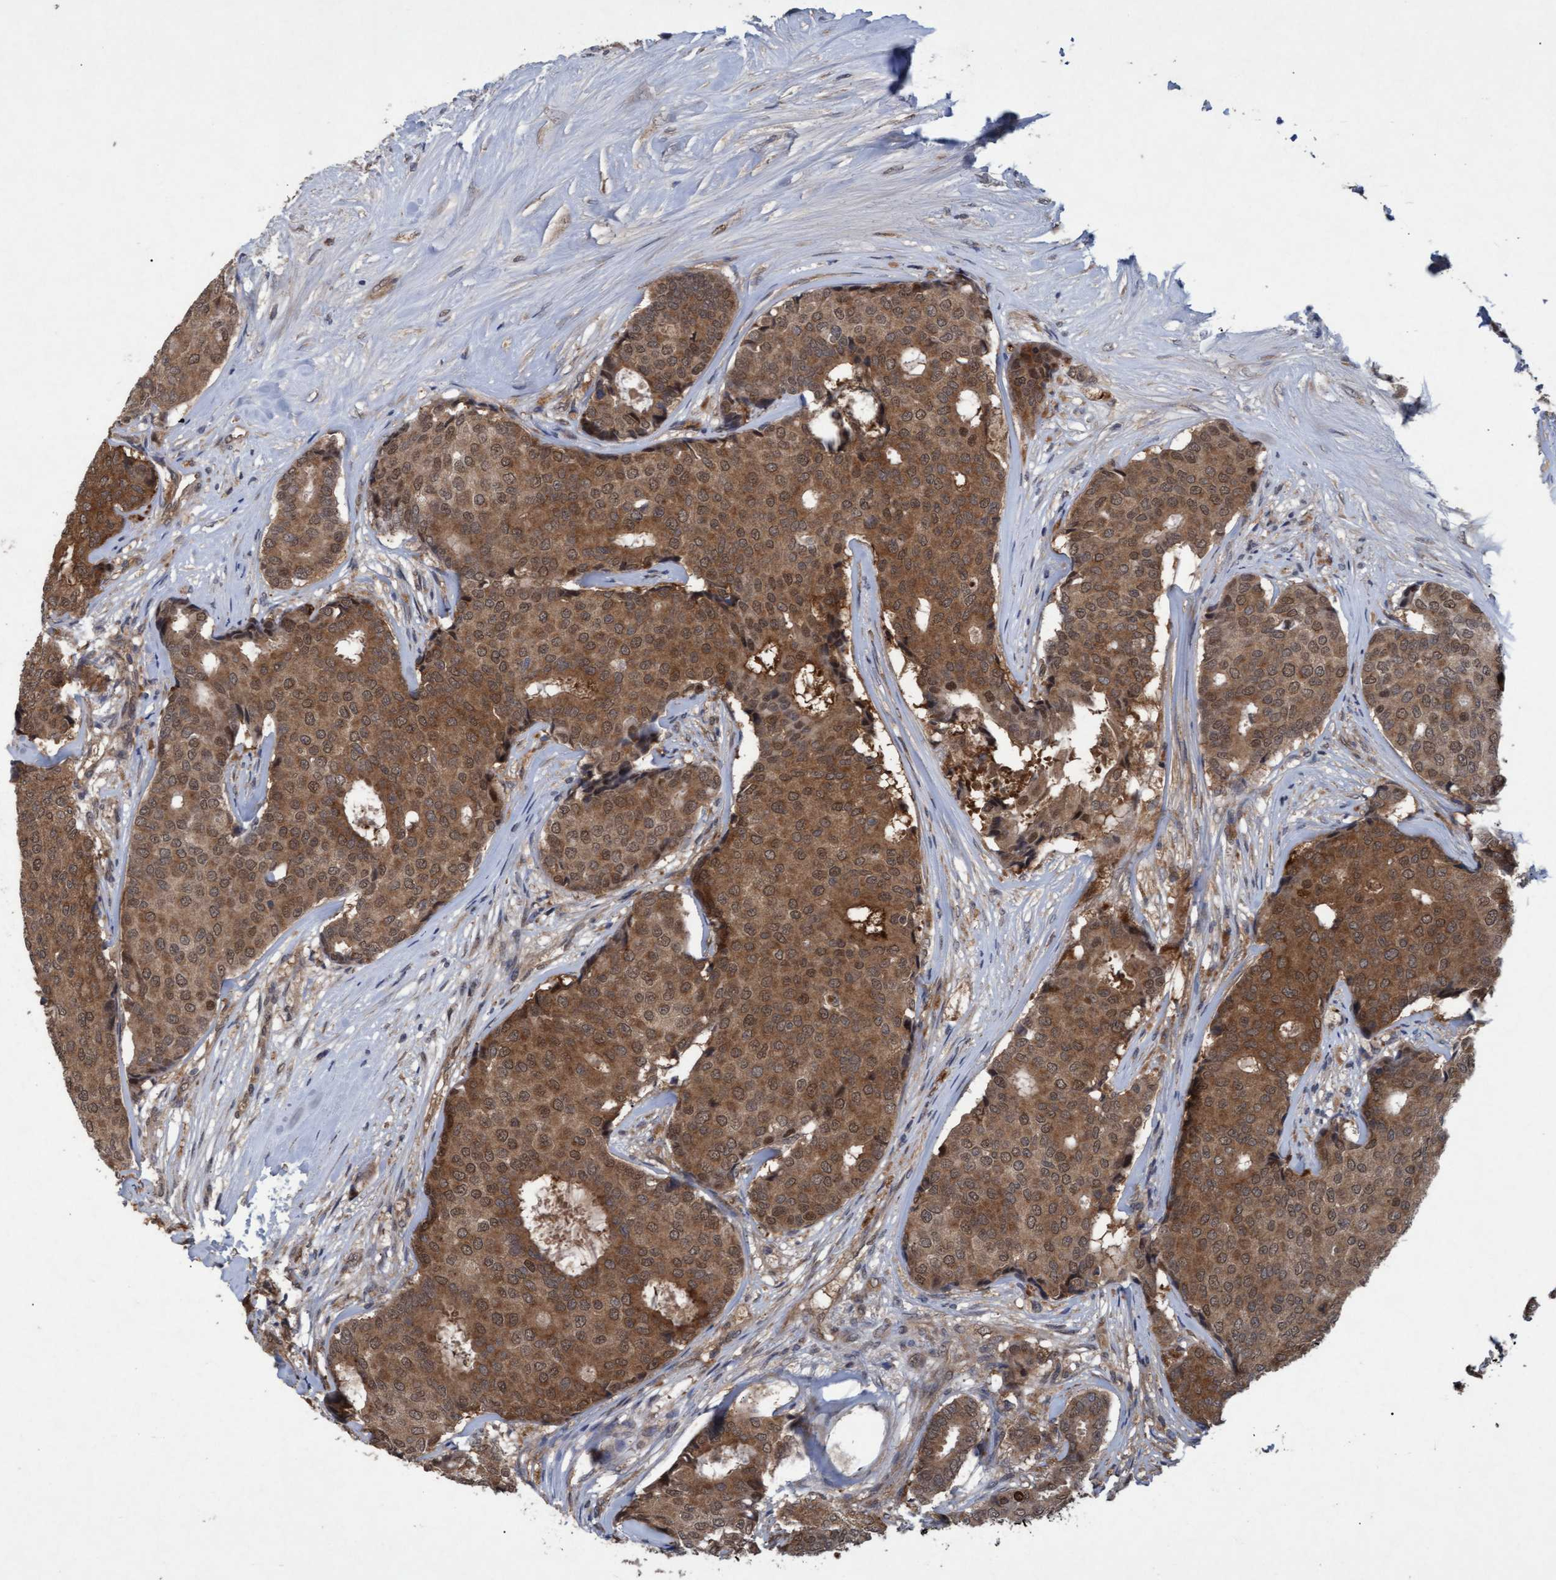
{"staining": {"intensity": "moderate", "quantity": ">75%", "location": "cytoplasmic/membranous,nuclear"}, "tissue": "breast cancer", "cell_type": "Tumor cells", "image_type": "cancer", "snomed": [{"axis": "morphology", "description": "Duct carcinoma"}, {"axis": "topography", "description": "Breast"}], "caption": "Immunohistochemistry (IHC) image of human breast cancer stained for a protein (brown), which demonstrates medium levels of moderate cytoplasmic/membranous and nuclear expression in about >75% of tumor cells.", "gene": "PSMB6", "patient": {"sex": "female", "age": 75}}